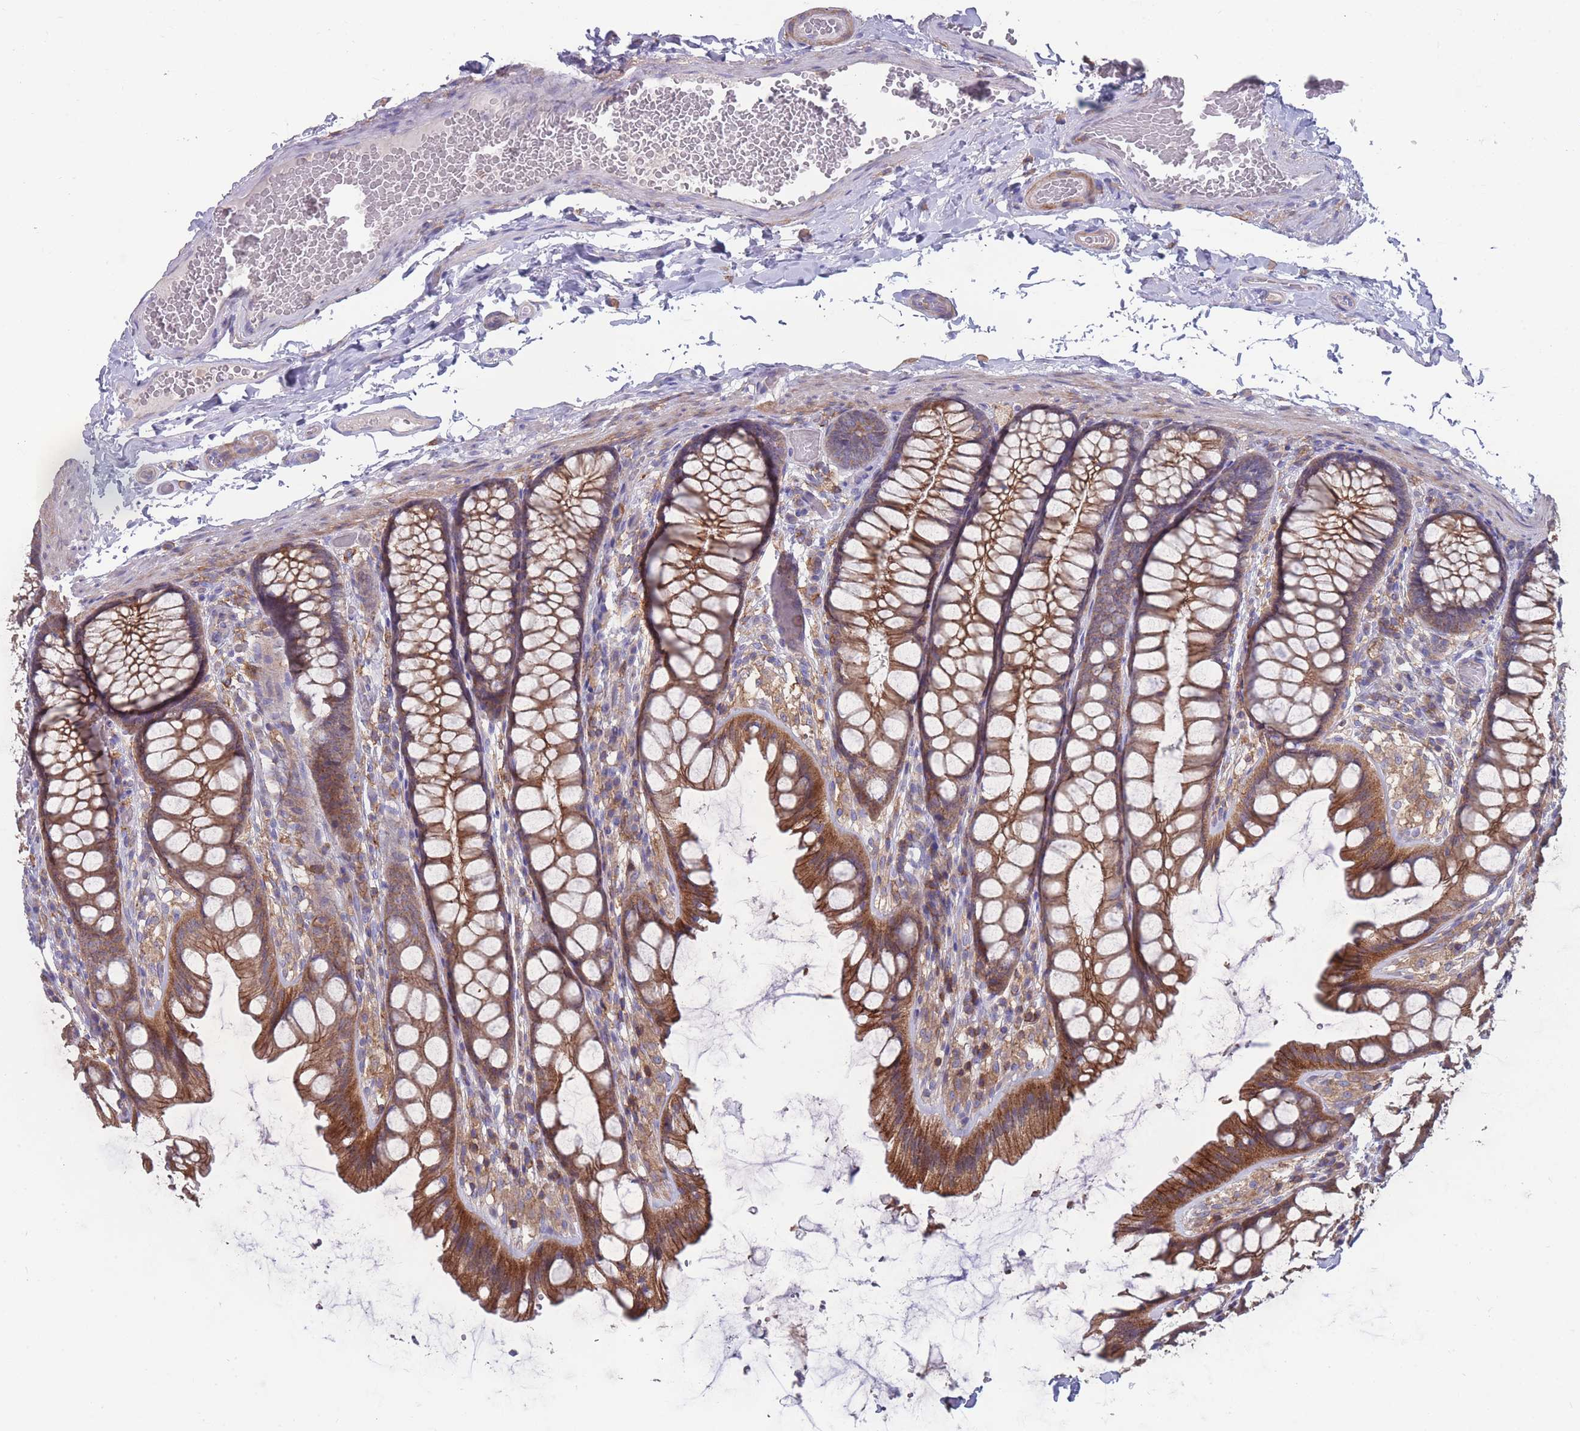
{"staining": {"intensity": "moderate", "quantity": "25%-75%", "location": "cytoplasmic/membranous"}, "tissue": "colon", "cell_type": "Endothelial cells", "image_type": "normal", "snomed": [{"axis": "morphology", "description": "Normal tissue, NOS"}, {"axis": "topography", "description": "Colon"}], "caption": "DAB (3,3'-diaminobenzidine) immunohistochemical staining of unremarkable human colon exhibits moderate cytoplasmic/membranous protein staining in approximately 25%-75% of endothelial cells.", "gene": "CD33", "patient": {"sex": "male", "age": 47}}